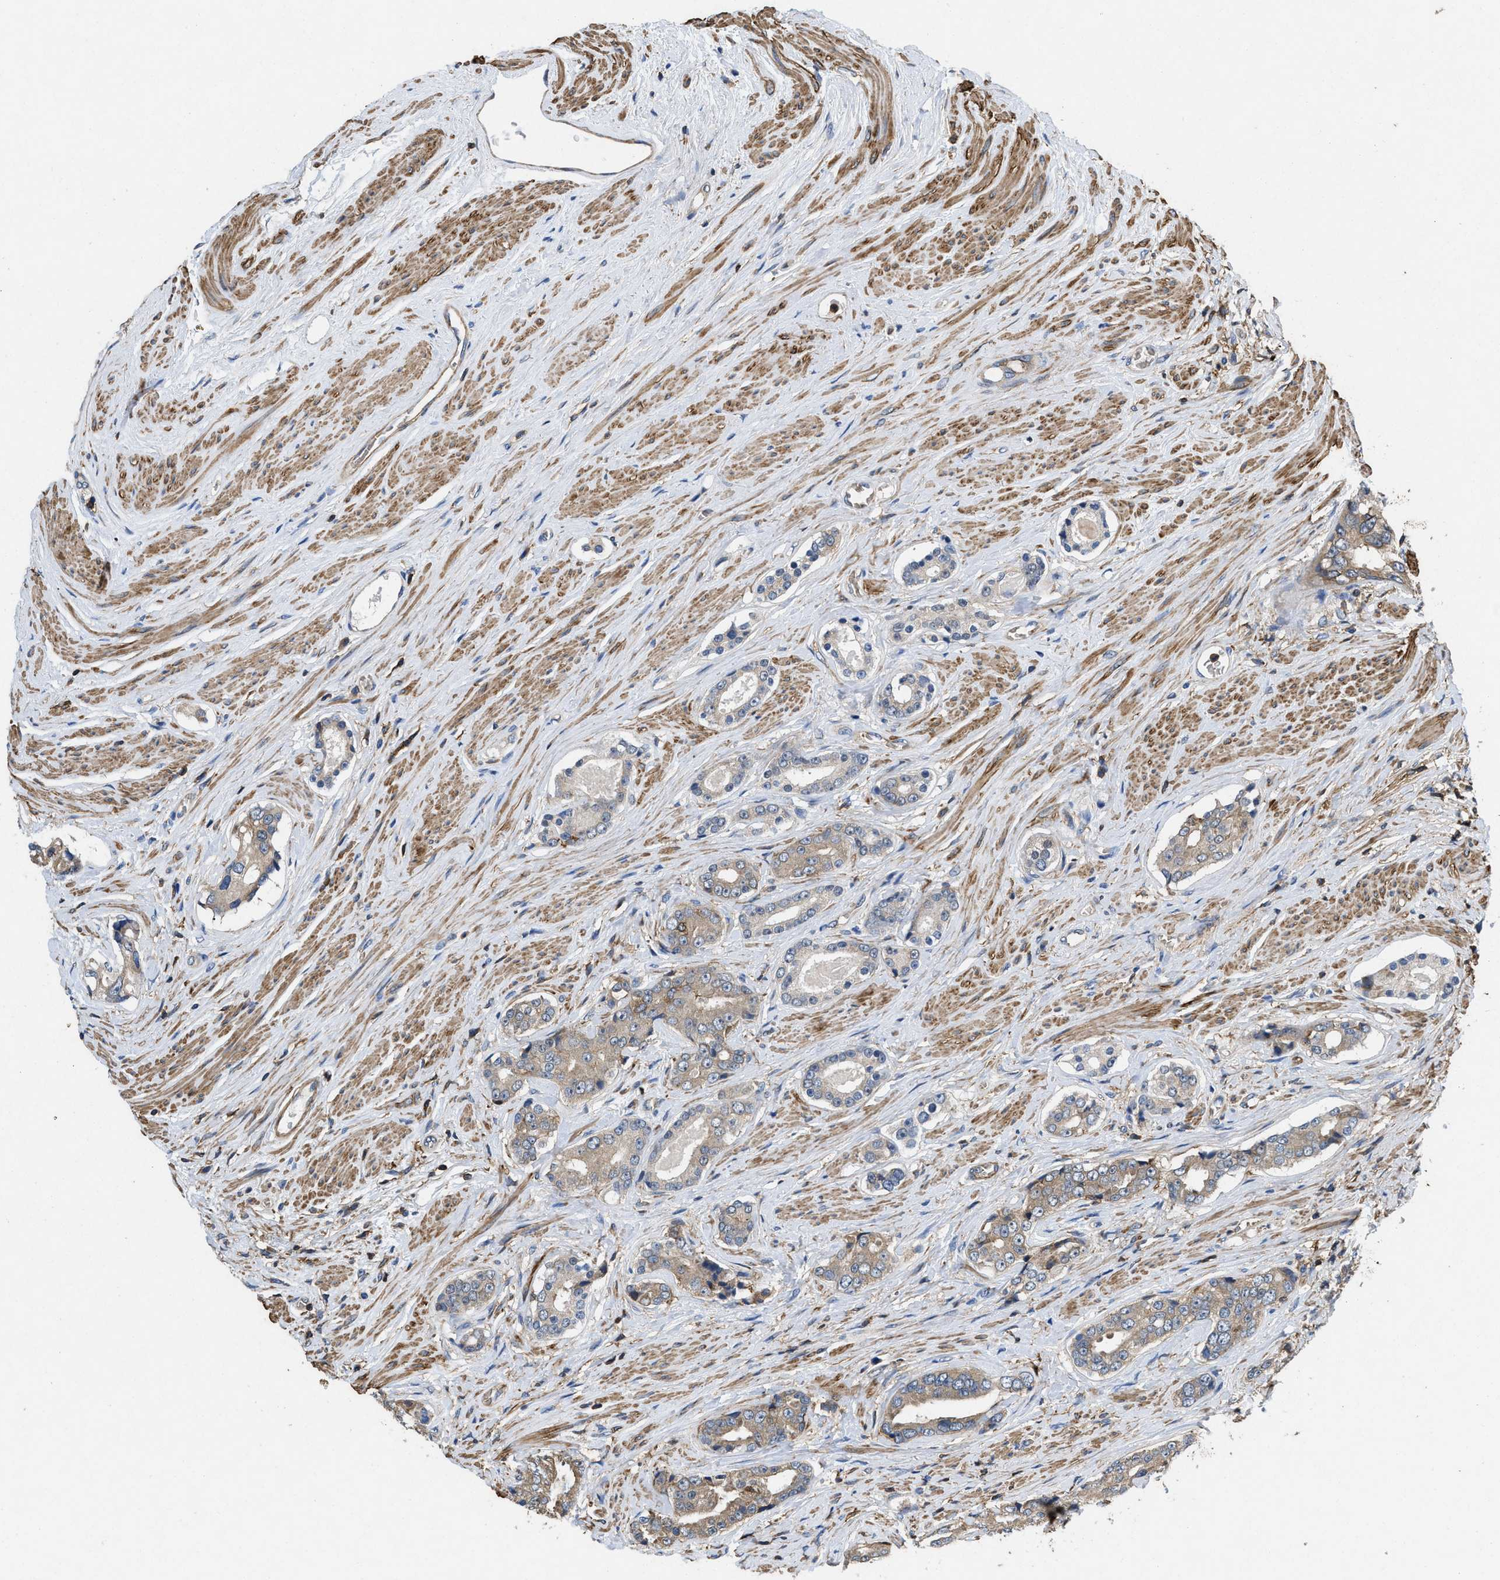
{"staining": {"intensity": "weak", "quantity": "25%-75%", "location": "cytoplasmic/membranous"}, "tissue": "prostate cancer", "cell_type": "Tumor cells", "image_type": "cancer", "snomed": [{"axis": "morphology", "description": "Adenocarcinoma, High grade"}, {"axis": "topography", "description": "Prostate"}], "caption": "The immunohistochemical stain highlights weak cytoplasmic/membranous expression in tumor cells of prostate high-grade adenocarcinoma tissue. The protein of interest is shown in brown color, while the nuclei are stained blue.", "gene": "LINGO2", "patient": {"sex": "male", "age": 71}}